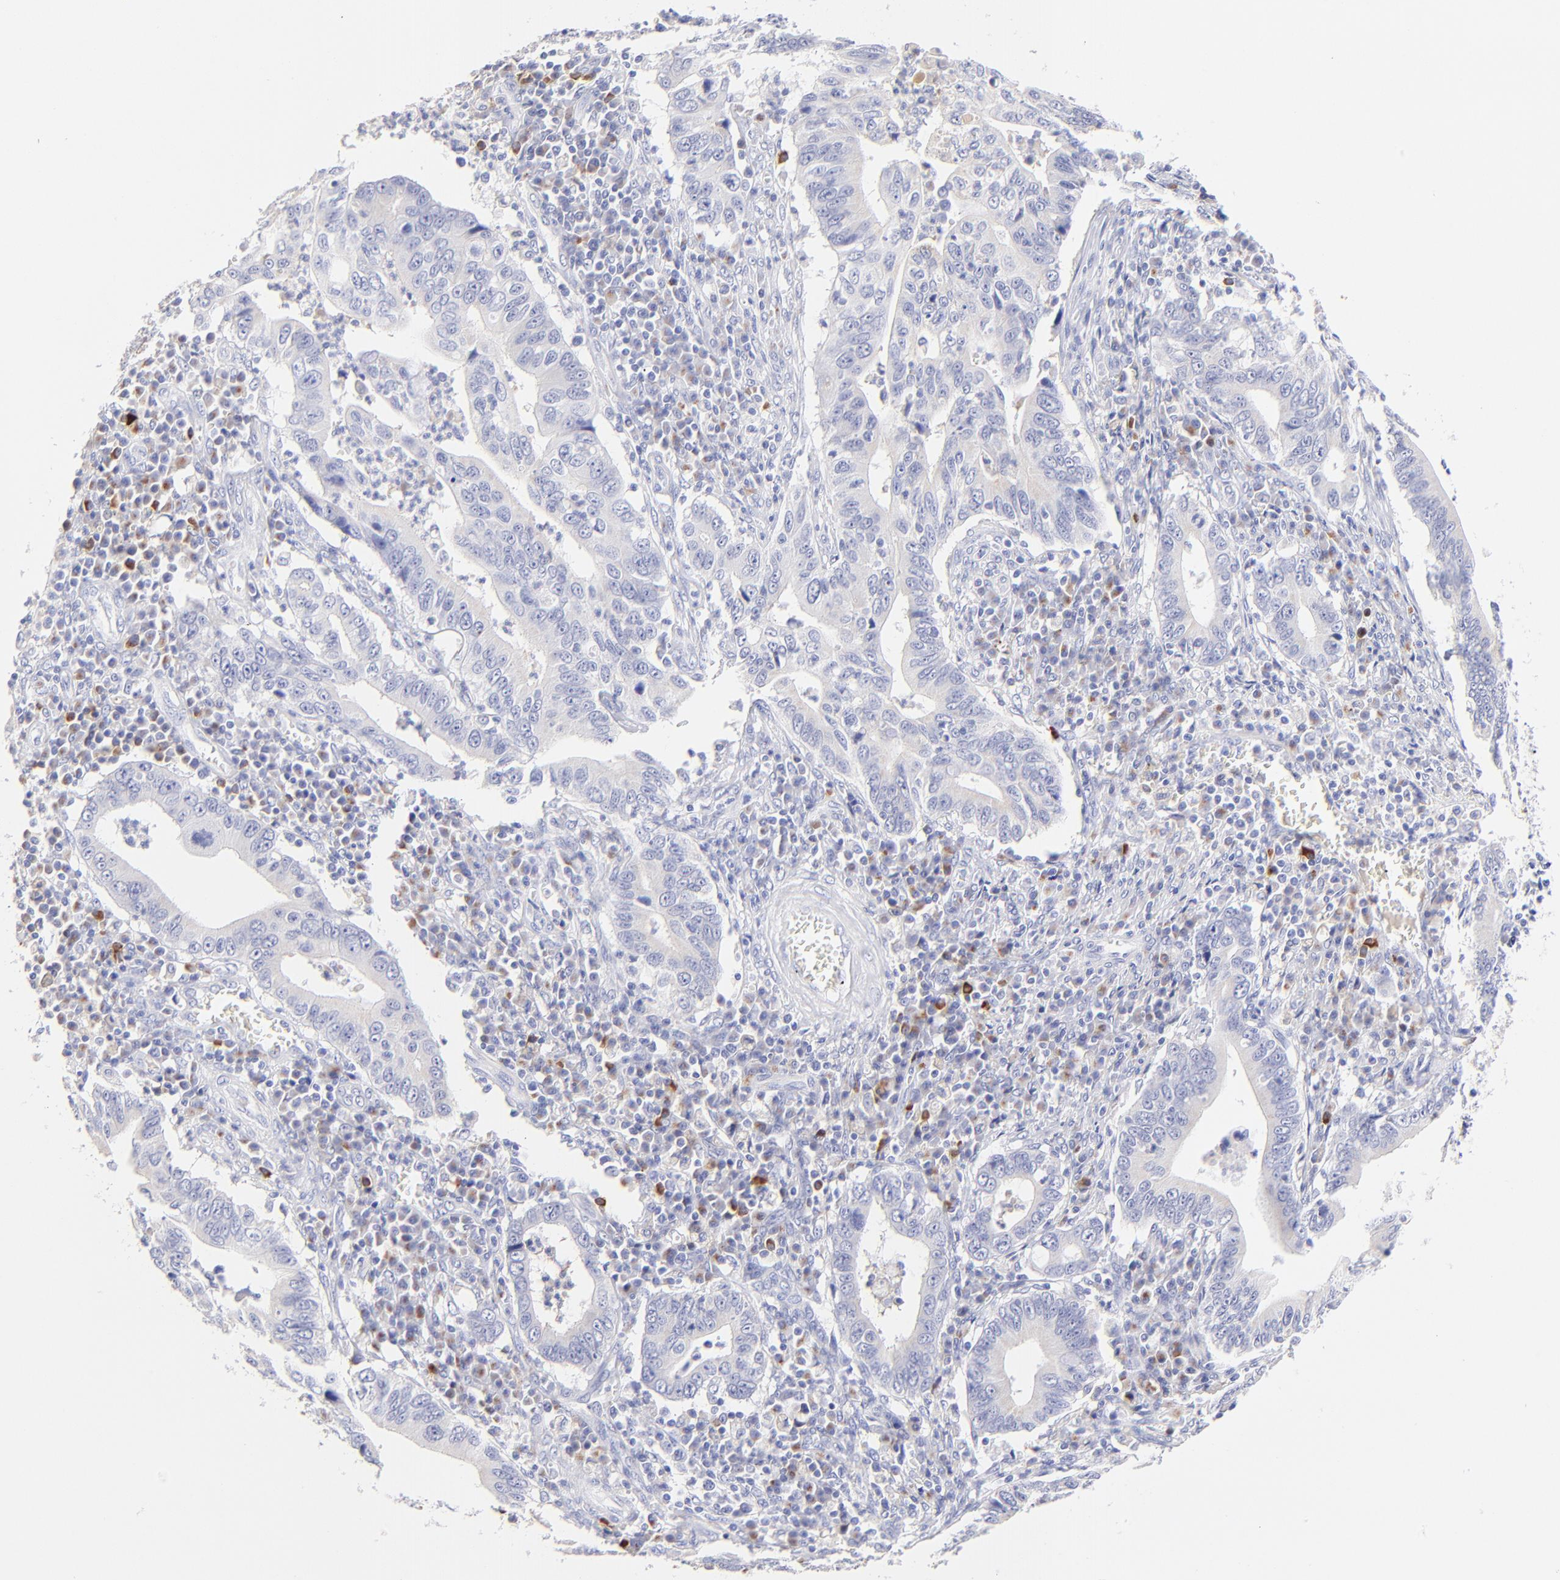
{"staining": {"intensity": "negative", "quantity": "none", "location": "none"}, "tissue": "stomach cancer", "cell_type": "Tumor cells", "image_type": "cancer", "snomed": [{"axis": "morphology", "description": "Adenocarcinoma, NOS"}, {"axis": "topography", "description": "Stomach, upper"}], "caption": "A high-resolution photomicrograph shows IHC staining of stomach cancer (adenocarcinoma), which demonstrates no significant expression in tumor cells.", "gene": "ASB9", "patient": {"sex": "male", "age": 63}}